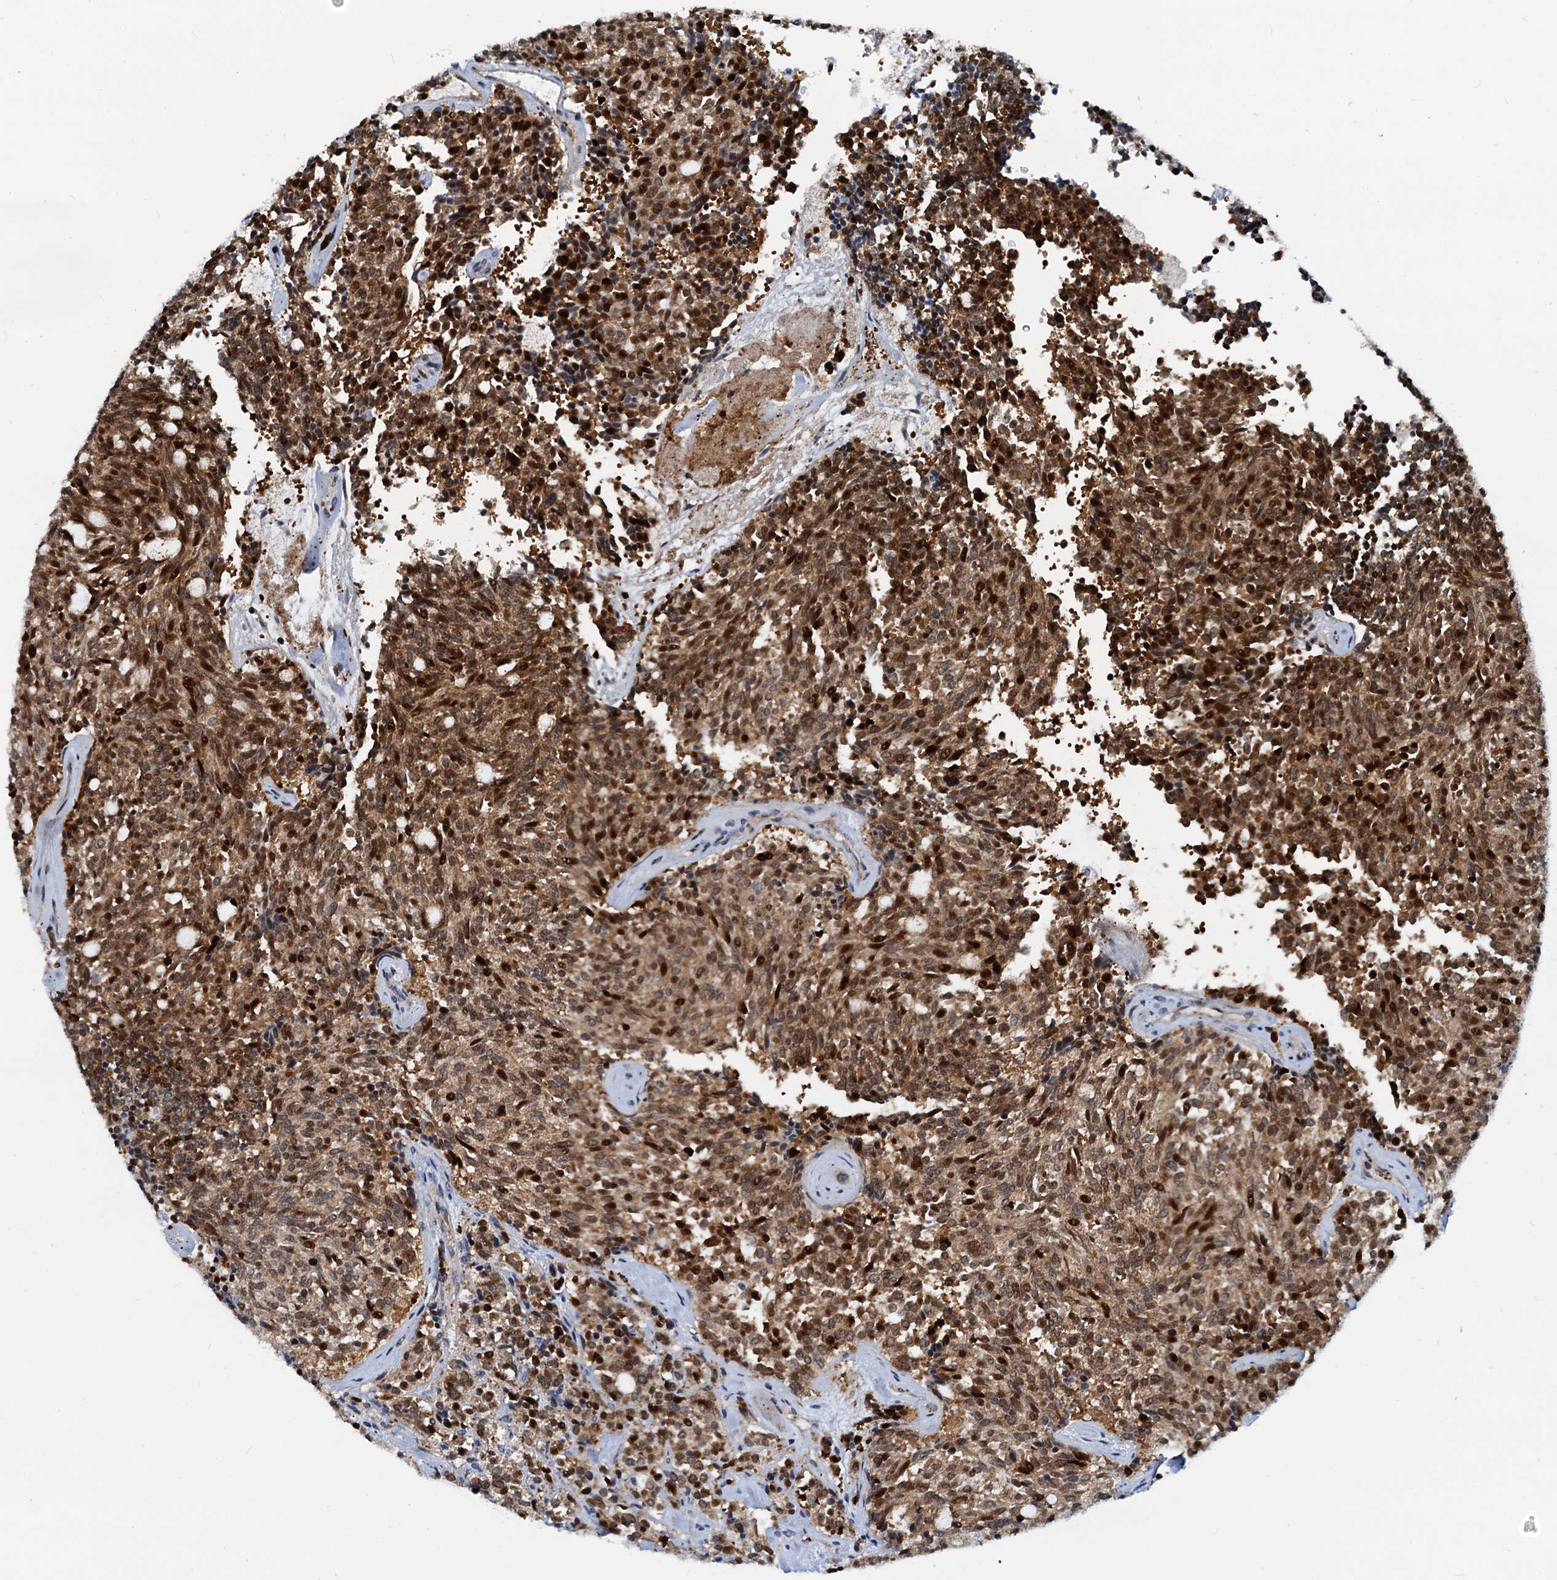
{"staining": {"intensity": "strong", "quantity": ">75%", "location": "cytoplasmic/membranous,nuclear"}, "tissue": "carcinoid", "cell_type": "Tumor cells", "image_type": "cancer", "snomed": [{"axis": "morphology", "description": "Carcinoid, malignant, NOS"}, {"axis": "topography", "description": "Pancreas"}], "caption": "Approximately >75% of tumor cells in human carcinoid exhibit strong cytoplasmic/membranous and nuclear protein staining as visualized by brown immunohistochemical staining.", "gene": "PTGES3", "patient": {"sex": "female", "age": 54}}